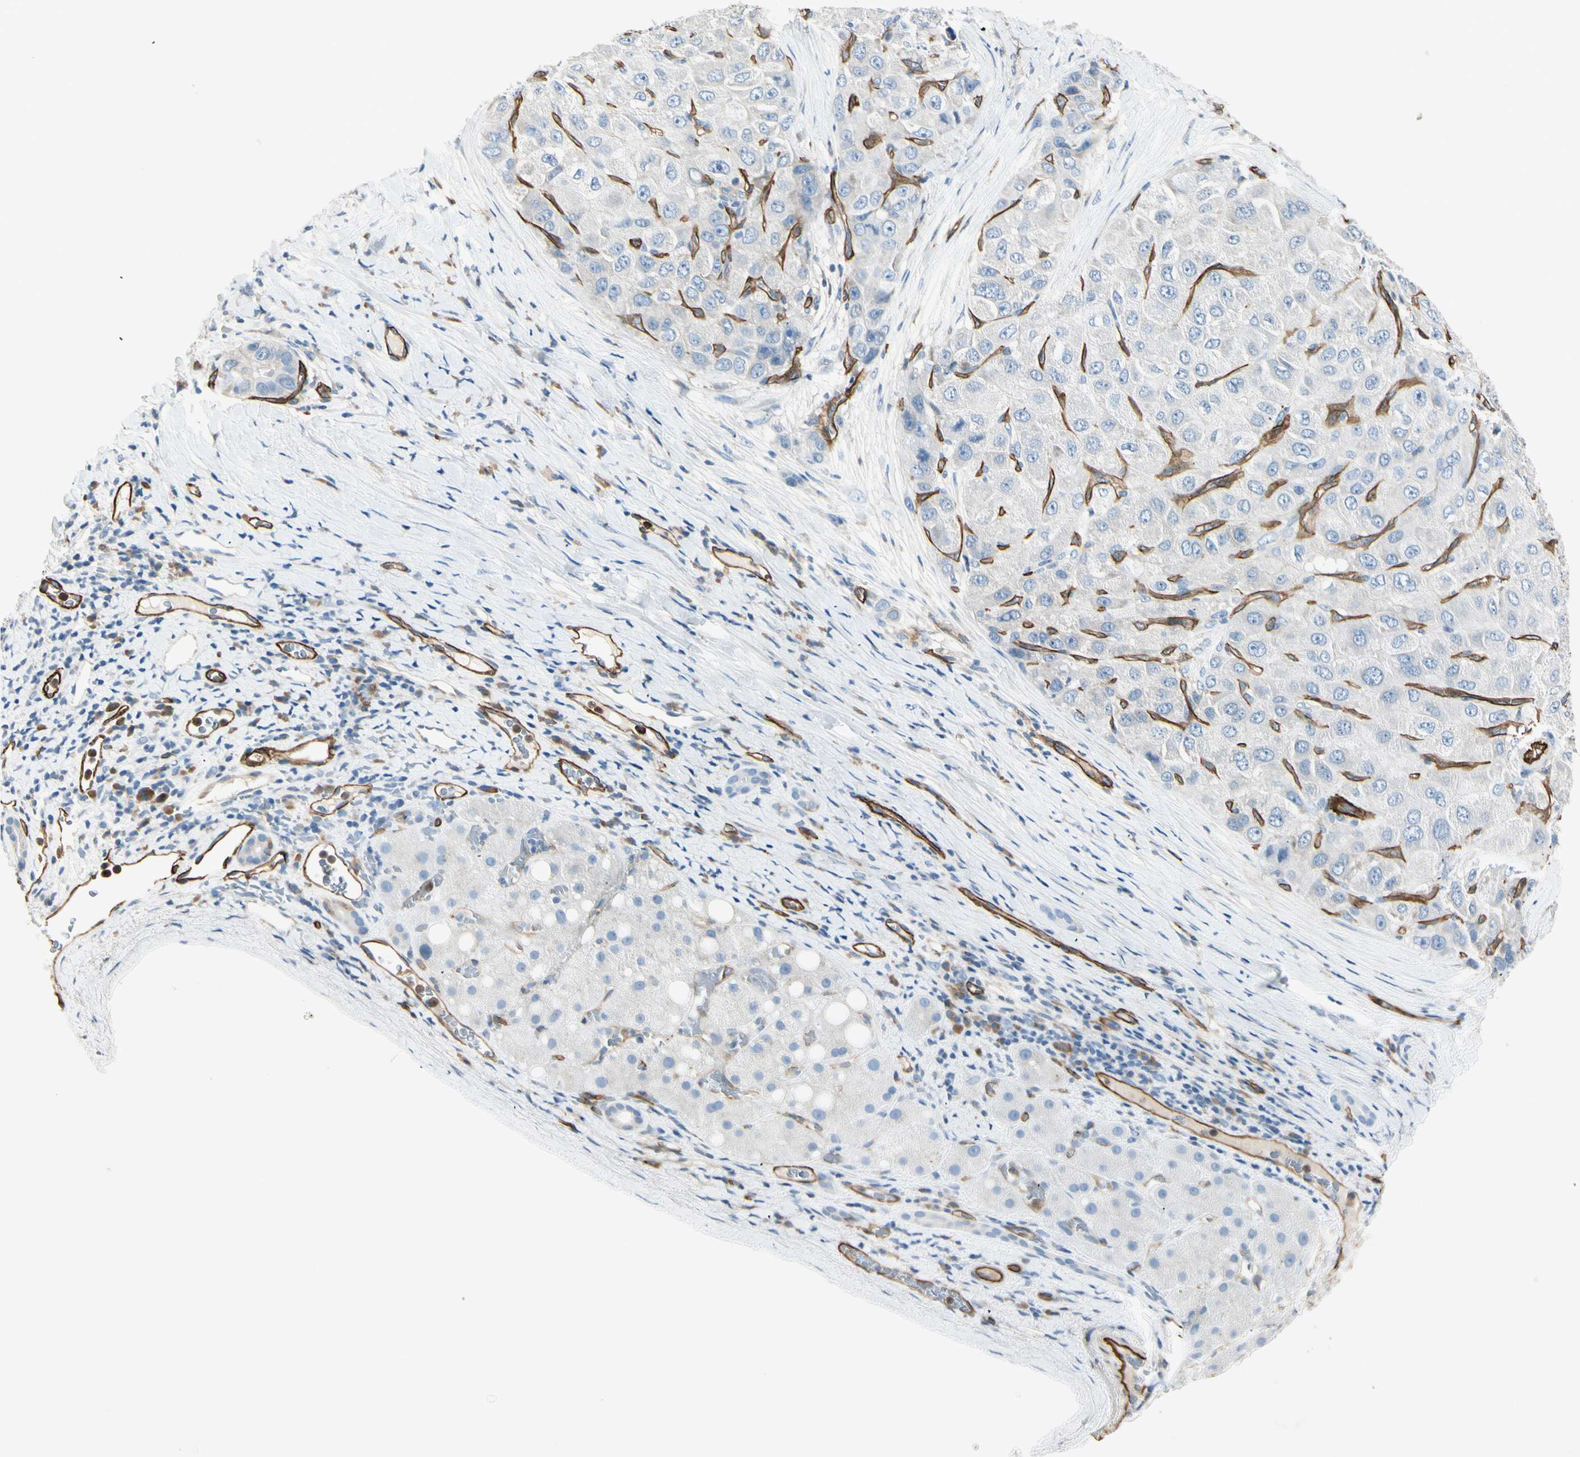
{"staining": {"intensity": "negative", "quantity": "none", "location": "none"}, "tissue": "liver cancer", "cell_type": "Tumor cells", "image_type": "cancer", "snomed": [{"axis": "morphology", "description": "Carcinoma, Hepatocellular, NOS"}, {"axis": "topography", "description": "Liver"}], "caption": "Immunohistochemistry (IHC) photomicrograph of human liver cancer (hepatocellular carcinoma) stained for a protein (brown), which demonstrates no expression in tumor cells. Brightfield microscopy of immunohistochemistry (IHC) stained with DAB (3,3'-diaminobenzidine) (brown) and hematoxylin (blue), captured at high magnification.", "gene": "CD93", "patient": {"sex": "male", "age": 80}}